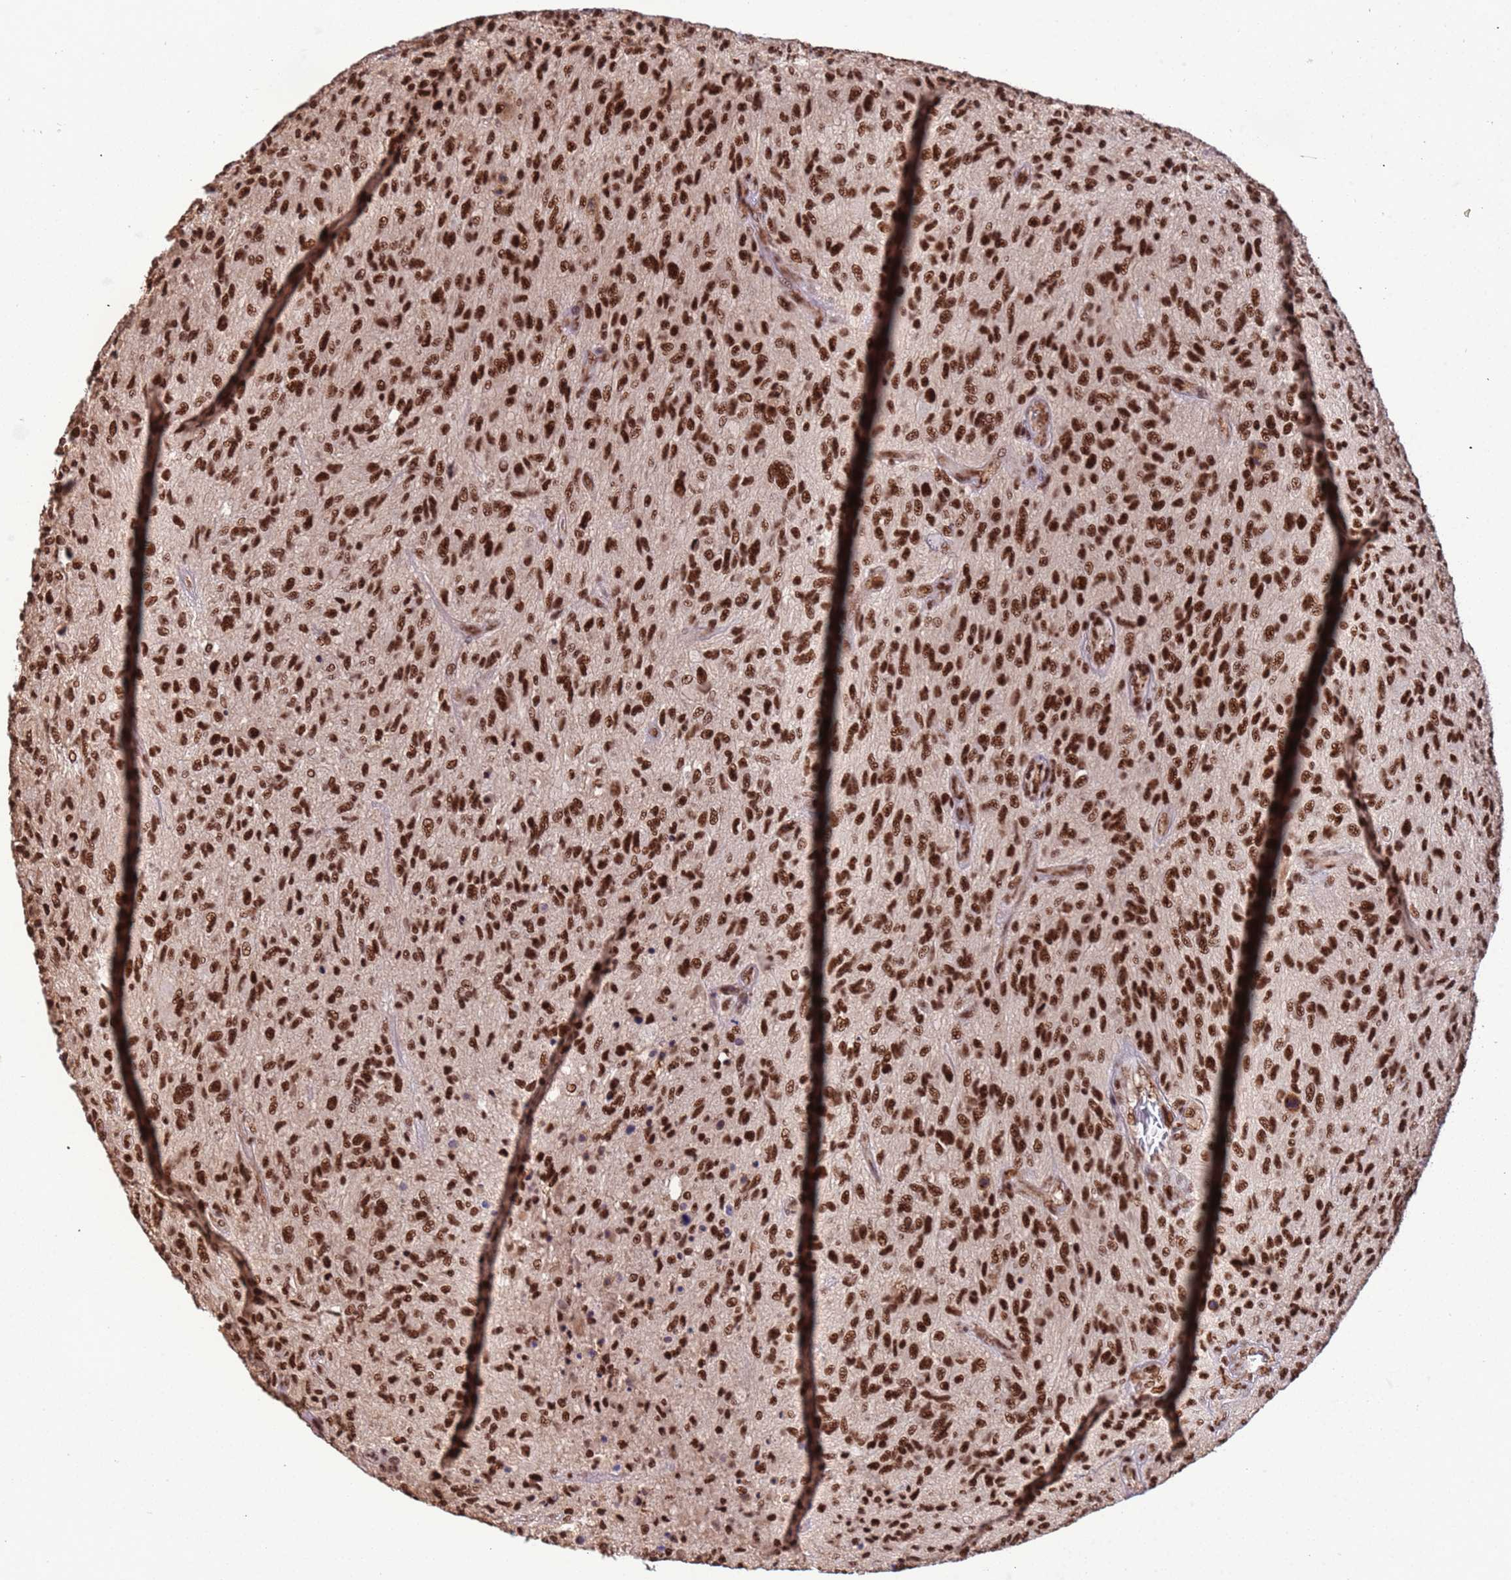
{"staining": {"intensity": "strong", "quantity": ">75%", "location": "nuclear"}, "tissue": "glioma", "cell_type": "Tumor cells", "image_type": "cancer", "snomed": [{"axis": "morphology", "description": "Glioma, malignant, High grade"}, {"axis": "topography", "description": "Brain"}], "caption": "Immunohistochemical staining of malignant glioma (high-grade) exhibits high levels of strong nuclear protein expression in about >75% of tumor cells.", "gene": "SRRT", "patient": {"sex": "male", "age": 47}}